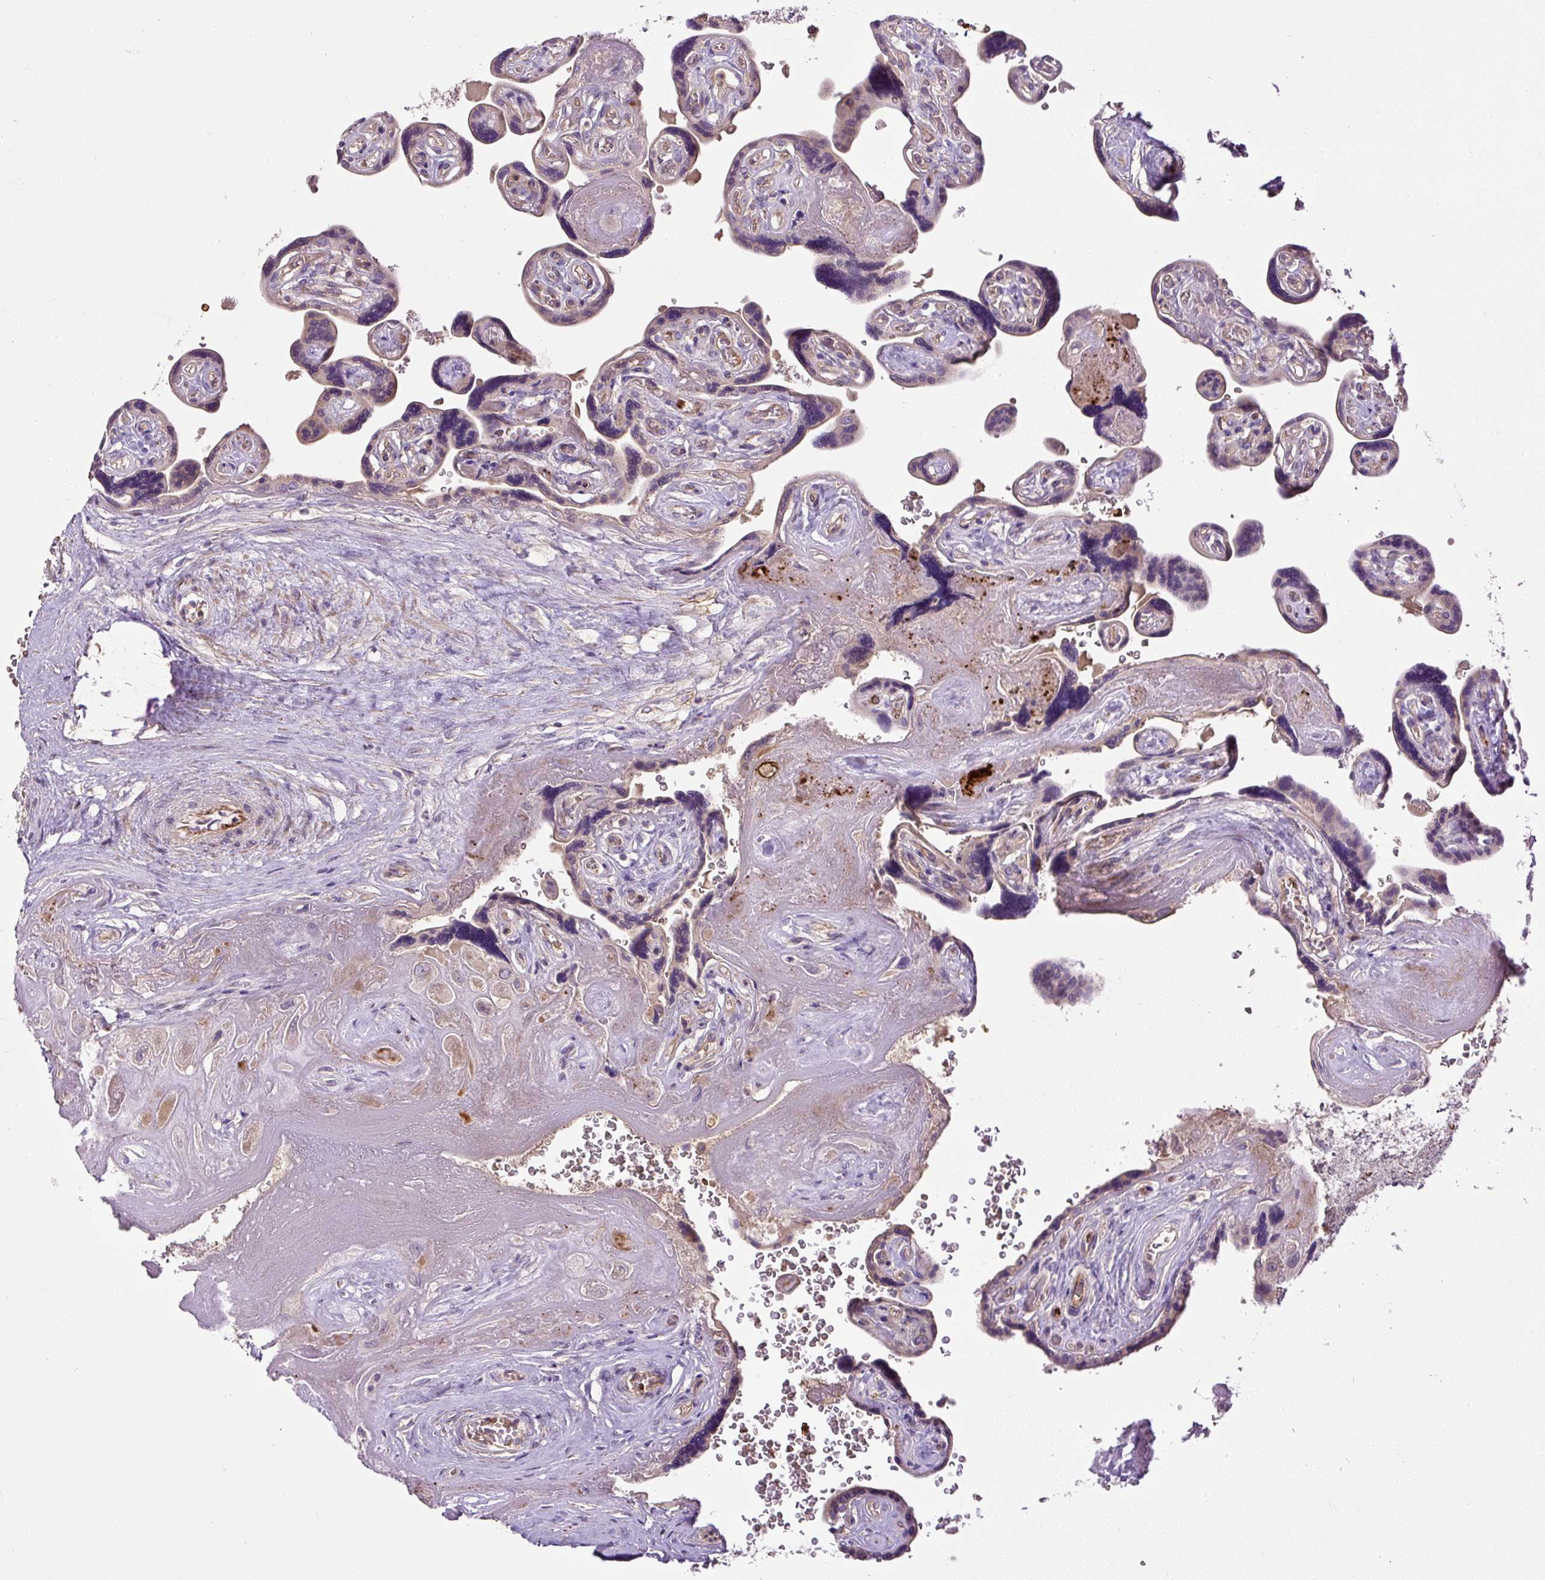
{"staining": {"intensity": "negative", "quantity": "none", "location": "none"}, "tissue": "placenta", "cell_type": "Decidual cells", "image_type": "normal", "snomed": [{"axis": "morphology", "description": "Normal tissue, NOS"}, {"axis": "topography", "description": "Placenta"}], "caption": "Decidual cells are negative for protein expression in normal human placenta. (DAB (3,3'-diaminobenzidine) IHC visualized using brightfield microscopy, high magnification).", "gene": "CXCL13", "patient": {"sex": "female", "age": 32}}